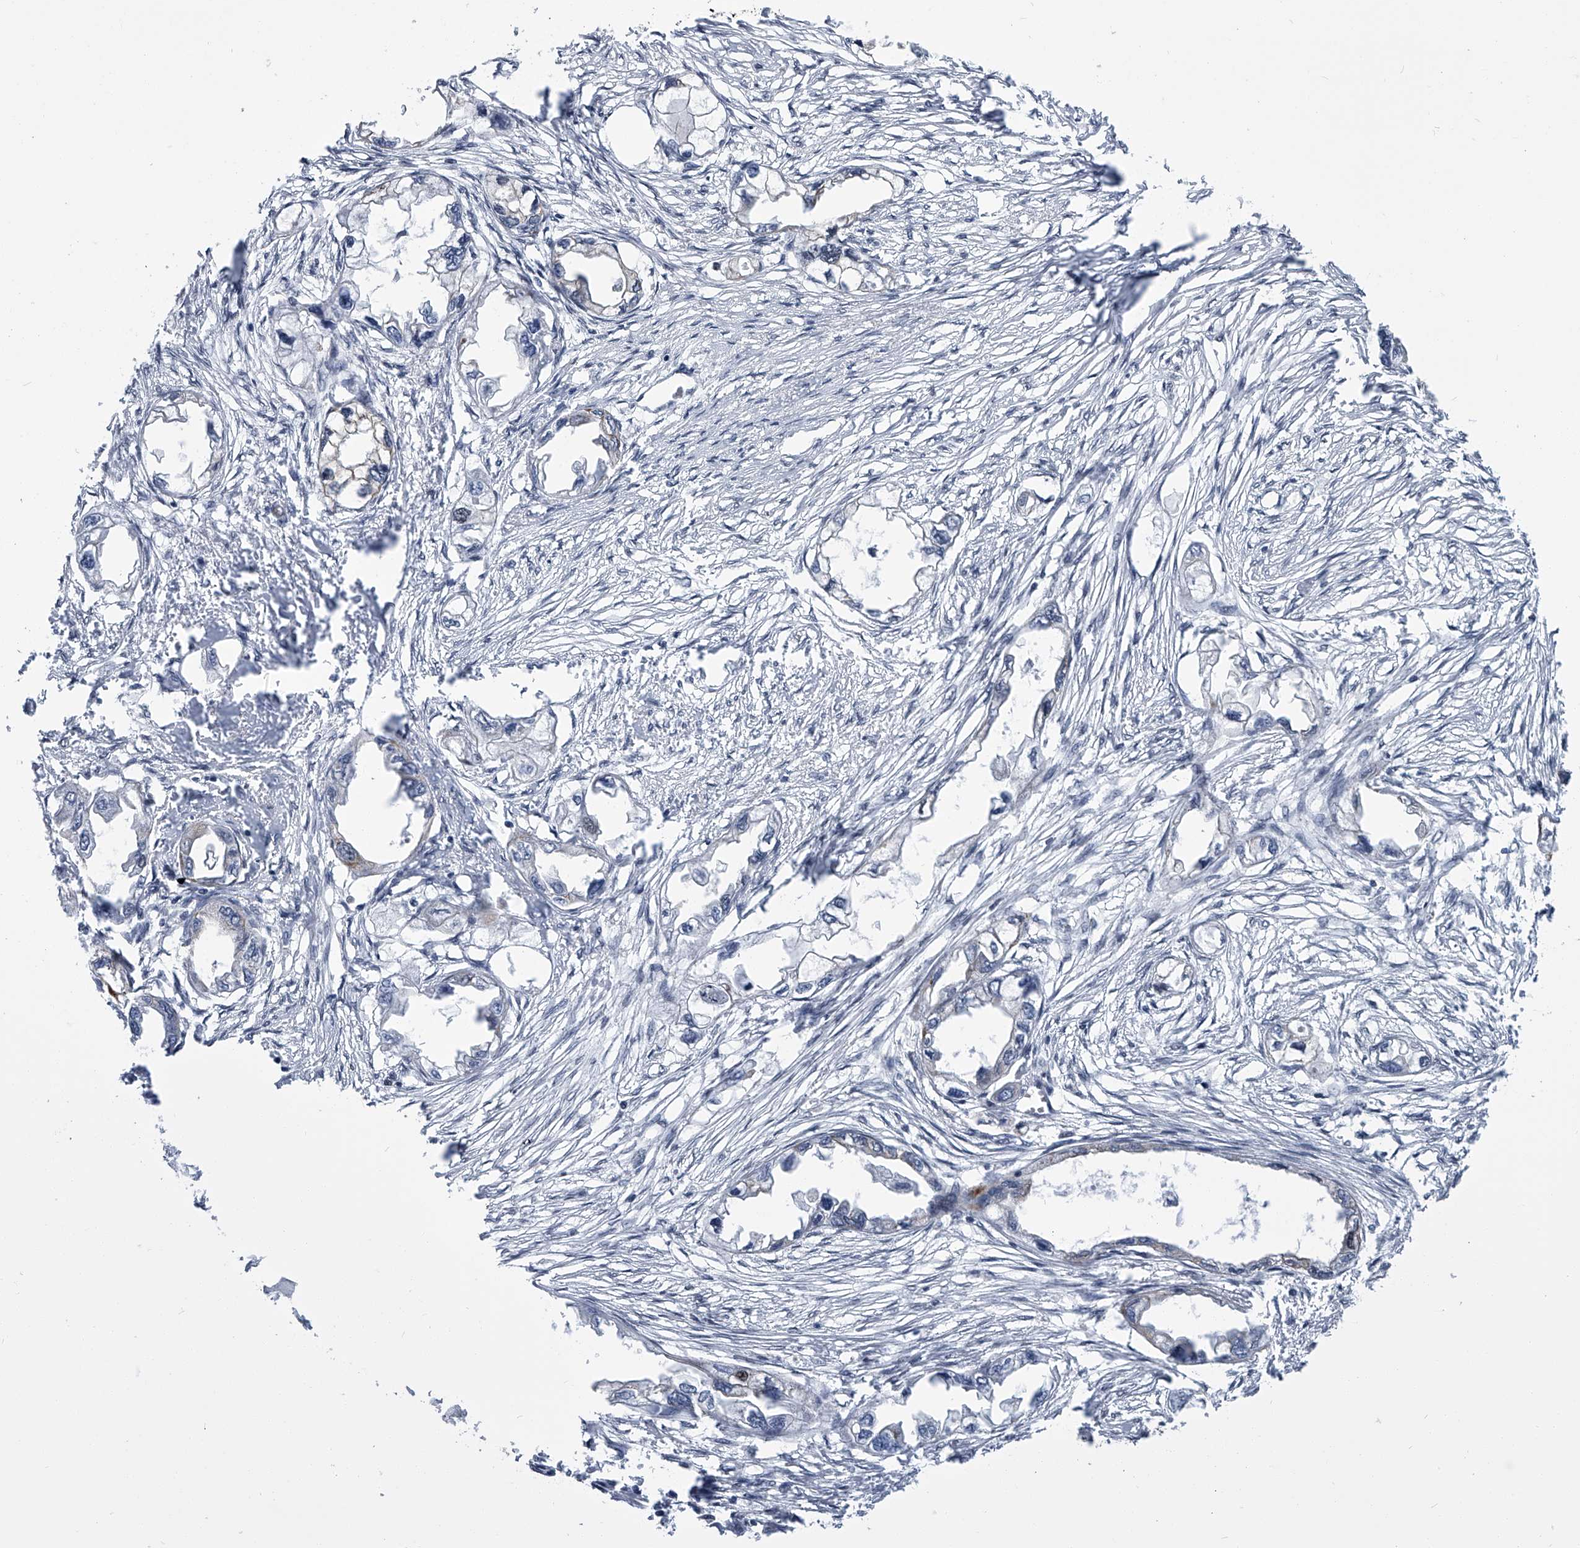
{"staining": {"intensity": "negative", "quantity": "none", "location": "none"}, "tissue": "endometrial cancer", "cell_type": "Tumor cells", "image_type": "cancer", "snomed": [{"axis": "morphology", "description": "Adenocarcinoma, NOS"}, {"axis": "morphology", "description": "Adenocarcinoma, metastatic, NOS"}, {"axis": "topography", "description": "Adipose tissue"}, {"axis": "topography", "description": "Endometrium"}], "caption": "This is a histopathology image of immunohistochemistry (IHC) staining of metastatic adenocarcinoma (endometrial), which shows no staining in tumor cells.", "gene": "SIM2", "patient": {"sex": "female", "age": 67}}